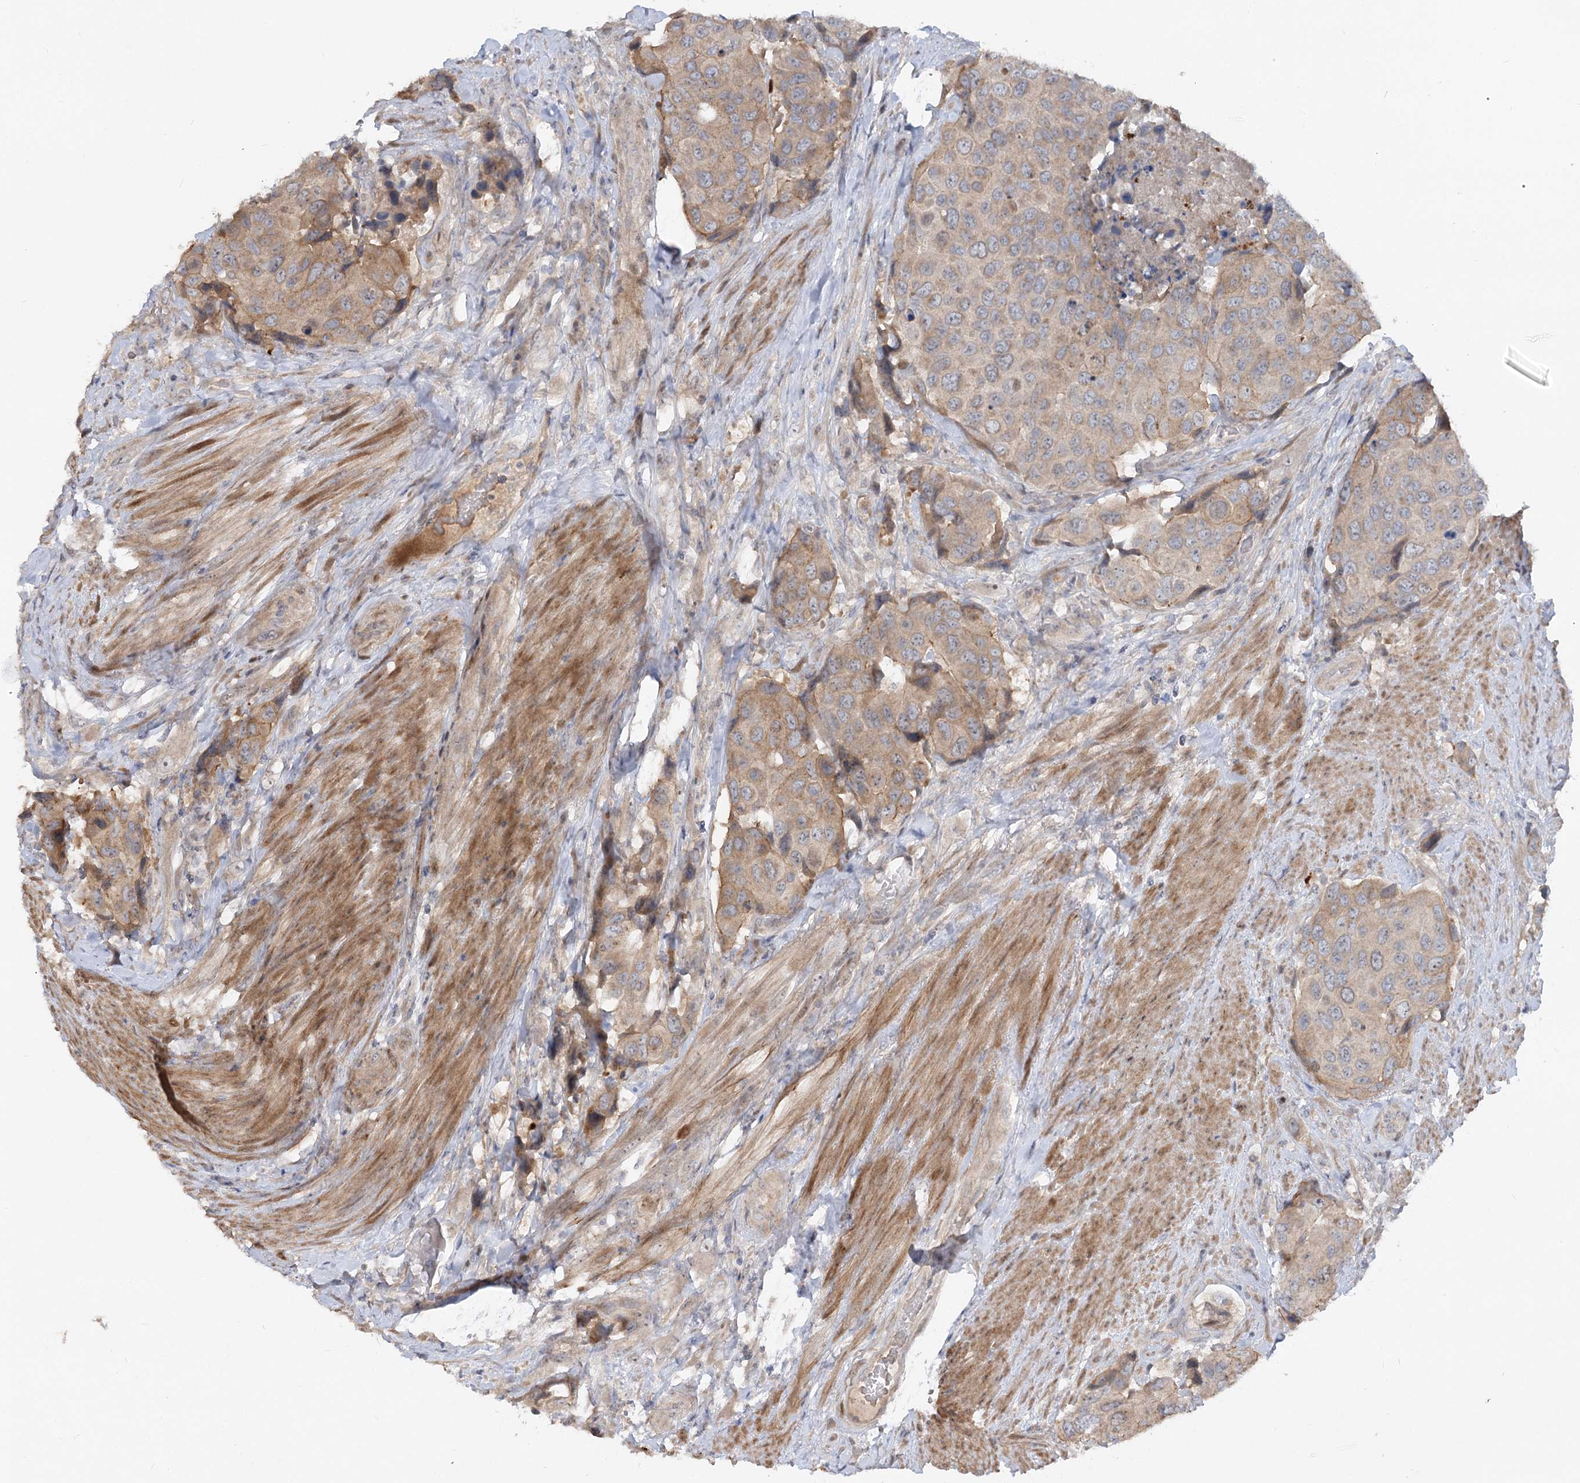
{"staining": {"intensity": "weak", "quantity": ">75%", "location": "cytoplasmic/membranous"}, "tissue": "urothelial cancer", "cell_type": "Tumor cells", "image_type": "cancer", "snomed": [{"axis": "morphology", "description": "Urothelial carcinoma, High grade"}, {"axis": "topography", "description": "Urinary bladder"}], "caption": "About >75% of tumor cells in urothelial cancer demonstrate weak cytoplasmic/membranous protein expression as visualized by brown immunohistochemical staining.", "gene": "FGF19", "patient": {"sex": "male", "age": 74}}